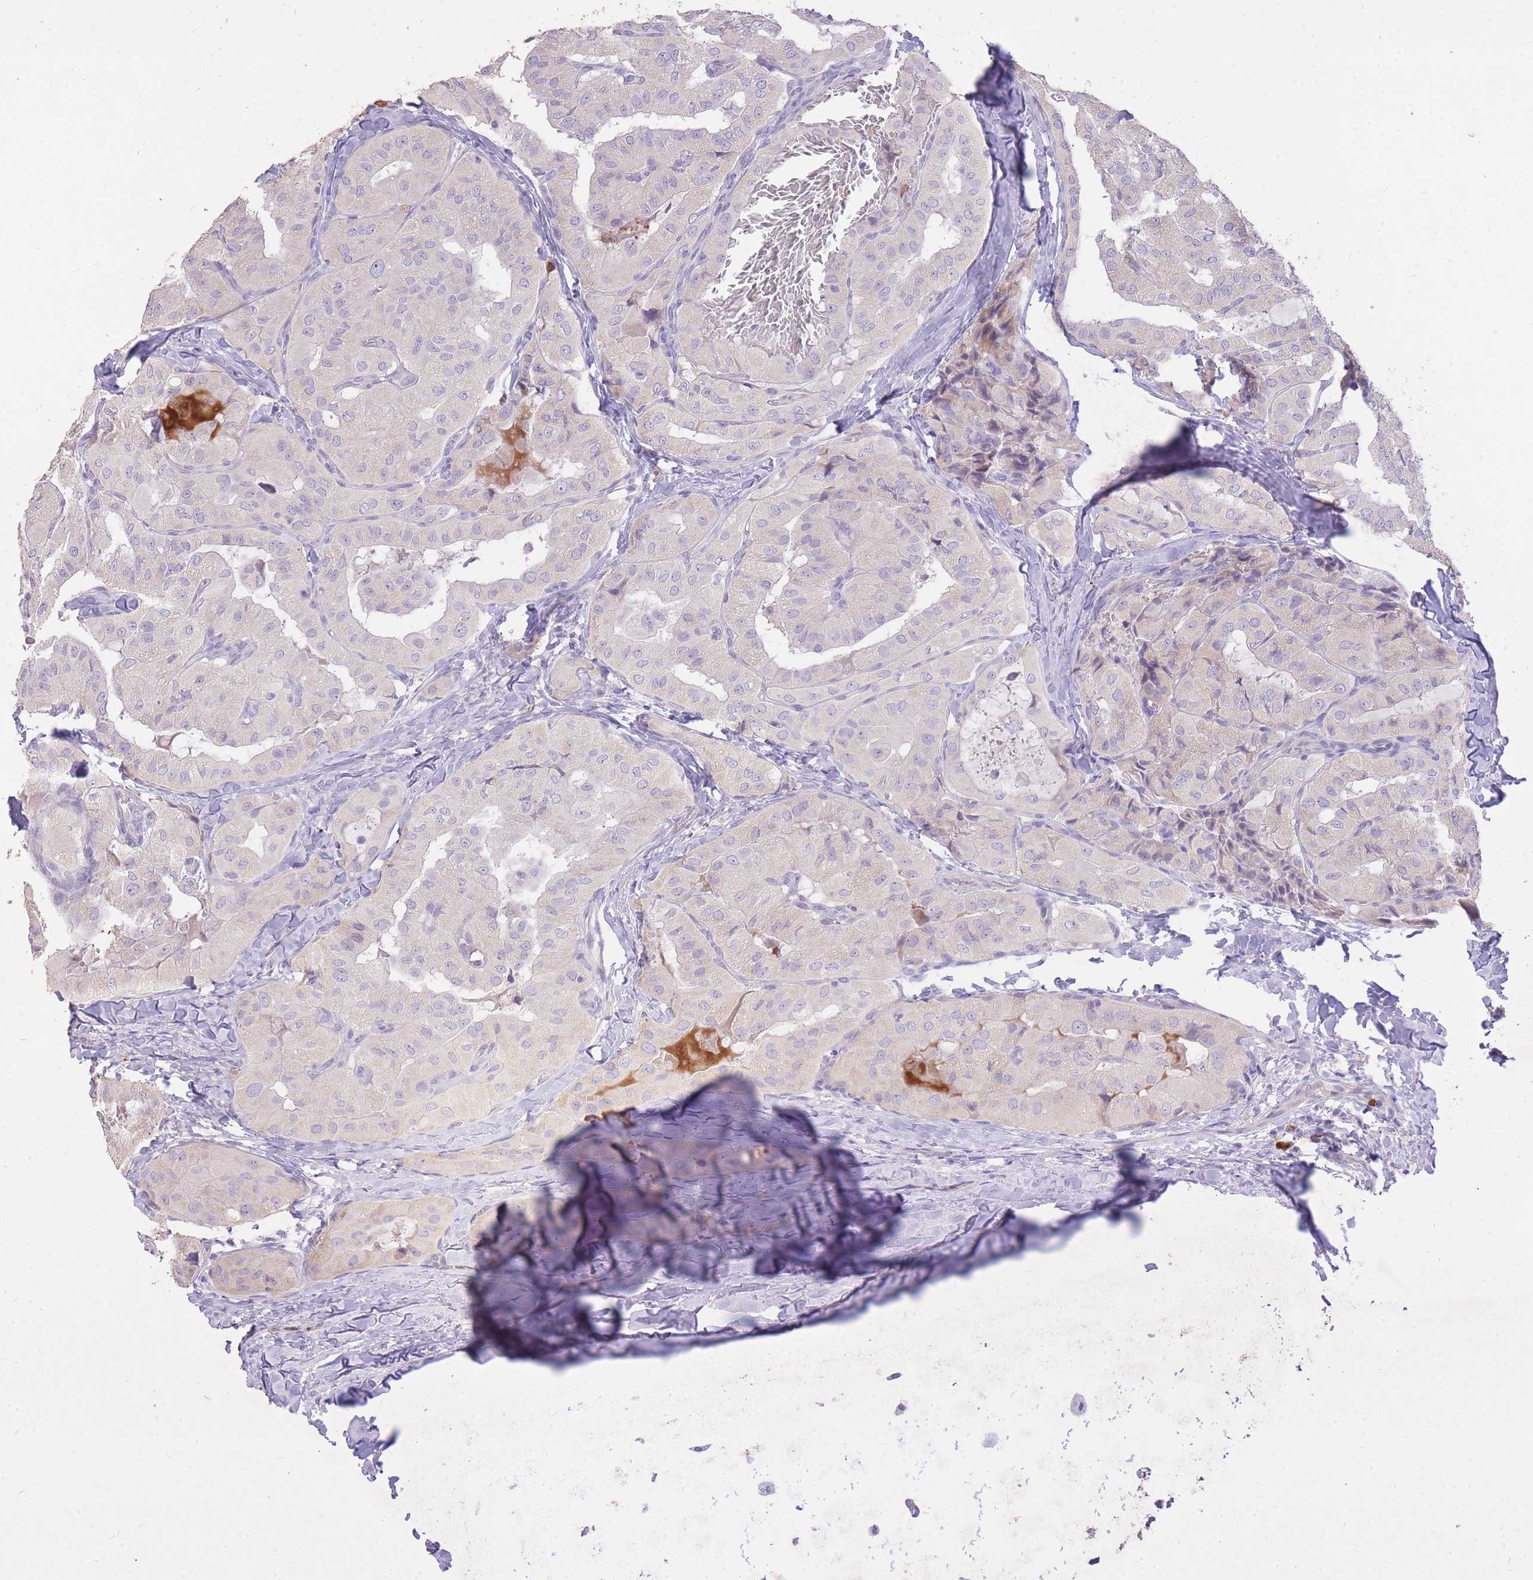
{"staining": {"intensity": "negative", "quantity": "none", "location": "none"}, "tissue": "thyroid cancer", "cell_type": "Tumor cells", "image_type": "cancer", "snomed": [{"axis": "morphology", "description": "Normal tissue, NOS"}, {"axis": "morphology", "description": "Papillary adenocarcinoma, NOS"}, {"axis": "topography", "description": "Thyroid gland"}], "caption": "High magnification brightfield microscopy of thyroid cancer stained with DAB (brown) and counterstained with hematoxylin (blue): tumor cells show no significant staining.", "gene": "FRG2C", "patient": {"sex": "female", "age": 59}}